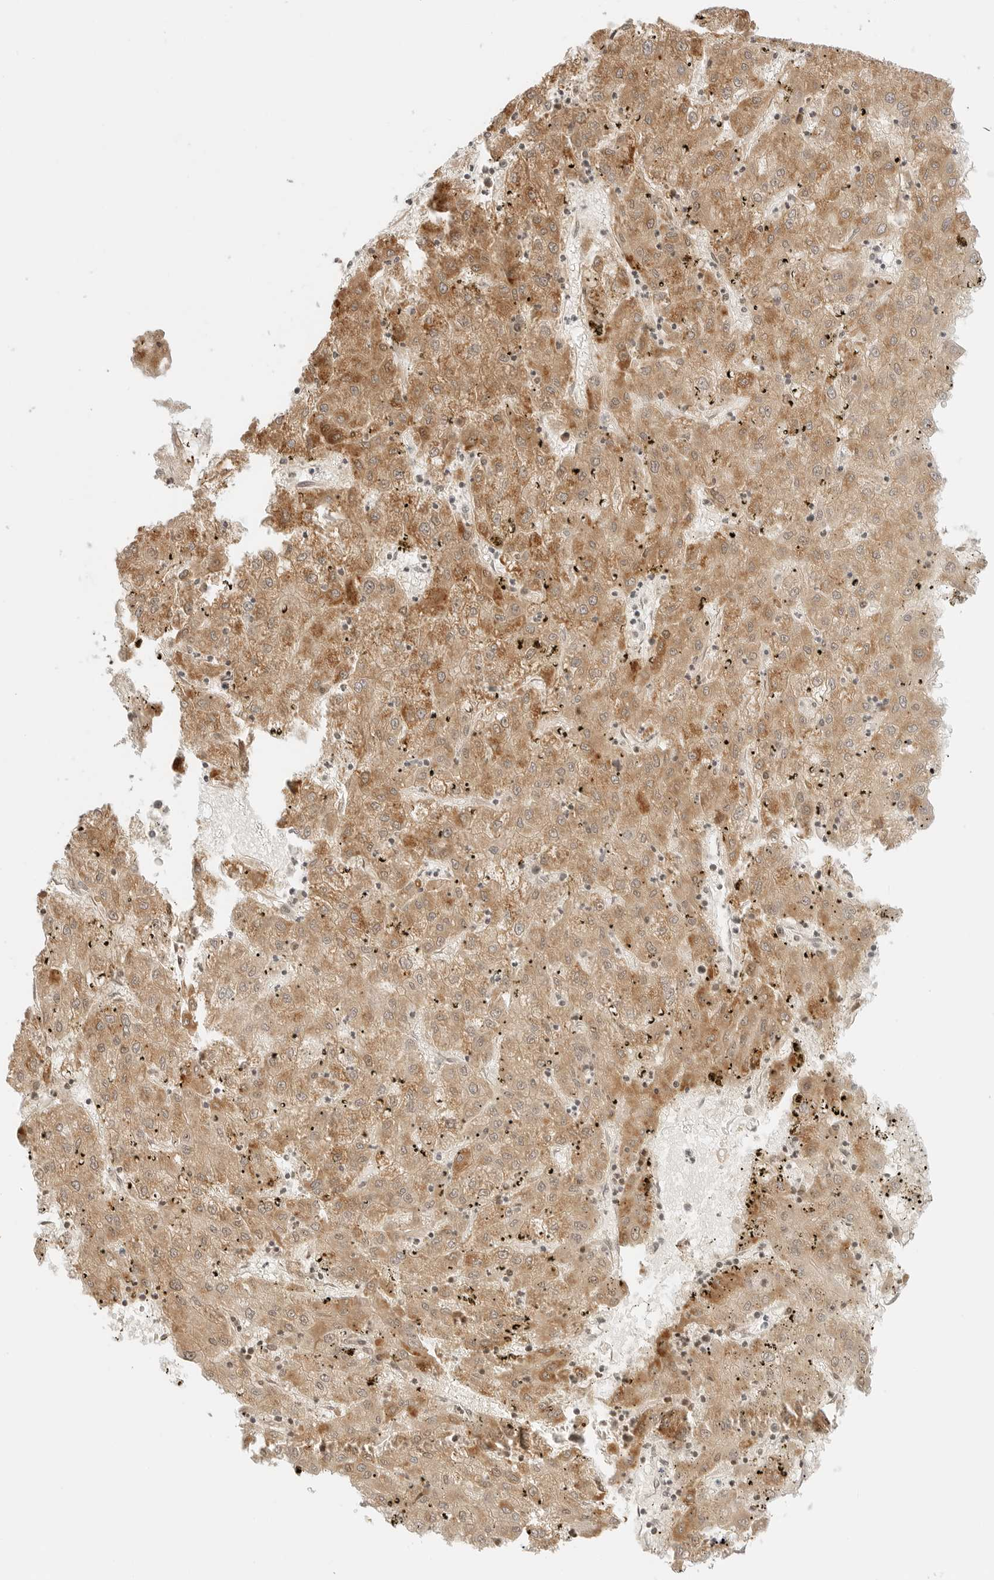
{"staining": {"intensity": "moderate", "quantity": ">75%", "location": "cytoplasmic/membranous"}, "tissue": "liver cancer", "cell_type": "Tumor cells", "image_type": "cancer", "snomed": [{"axis": "morphology", "description": "Carcinoma, Hepatocellular, NOS"}, {"axis": "topography", "description": "Liver"}], "caption": "Hepatocellular carcinoma (liver) stained with a protein marker demonstrates moderate staining in tumor cells.", "gene": "RPS6KL1", "patient": {"sex": "male", "age": 72}}